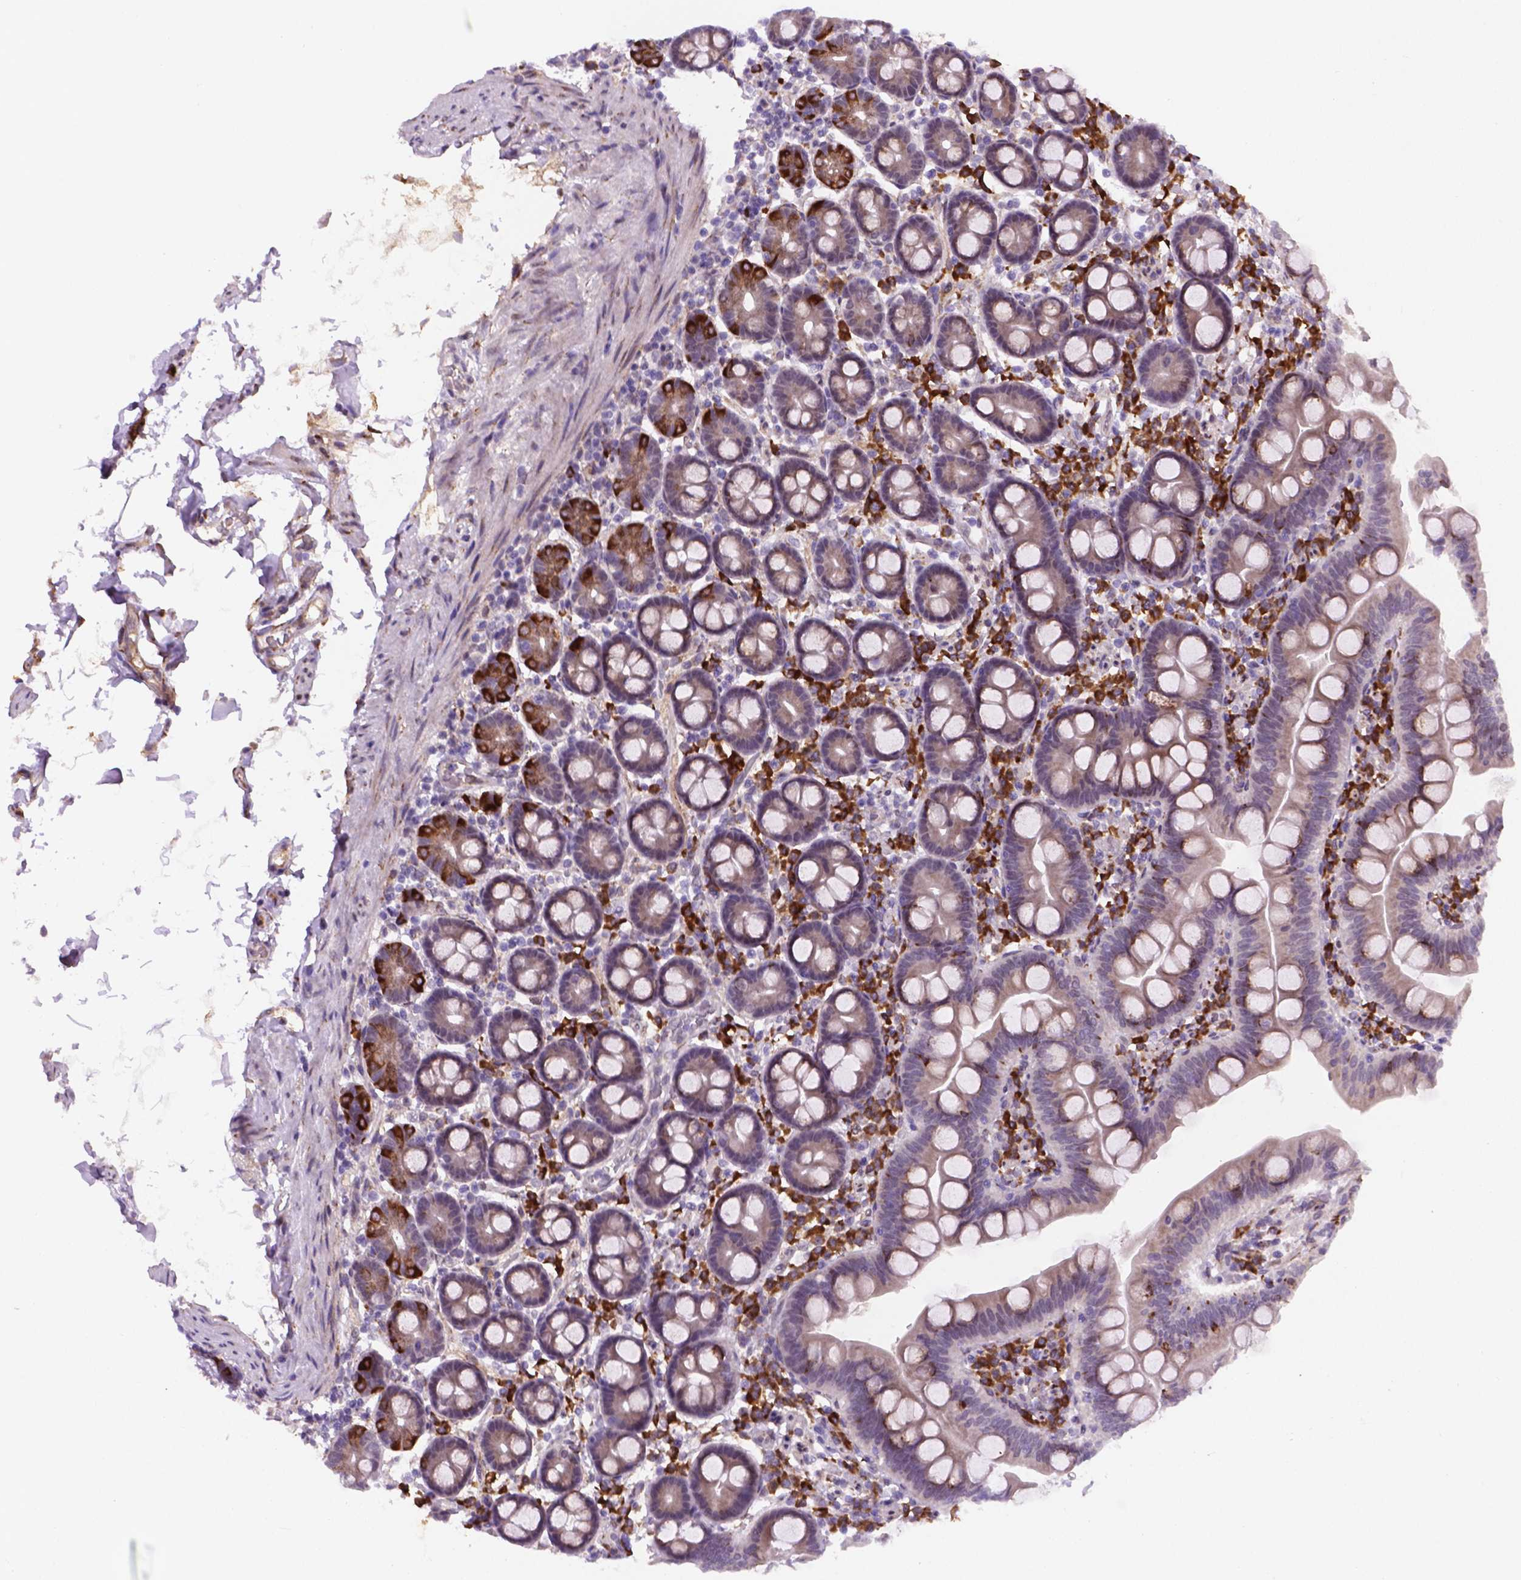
{"staining": {"intensity": "strong", "quantity": "<25%", "location": "cytoplasmic/membranous"}, "tissue": "duodenum", "cell_type": "Glandular cells", "image_type": "normal", "snomed": [{"axis": "morphology", "description": "Normal tissue, NOS"}, {"axis": "topography", "description": "Pancreas"}, {"axis": "topography", "description": "Duodenum"}], "caption": "An image of human duodenum stained for a protein demonstrates strong cytoplasmic/membranous brown staining in glandular cells. (DAB (3,3'-diaminobenzidine) = brown stain, brightfield microscopy at high magnification).", "gene": "FNIP1", "patient": {"sex": "male", "age": 59}}